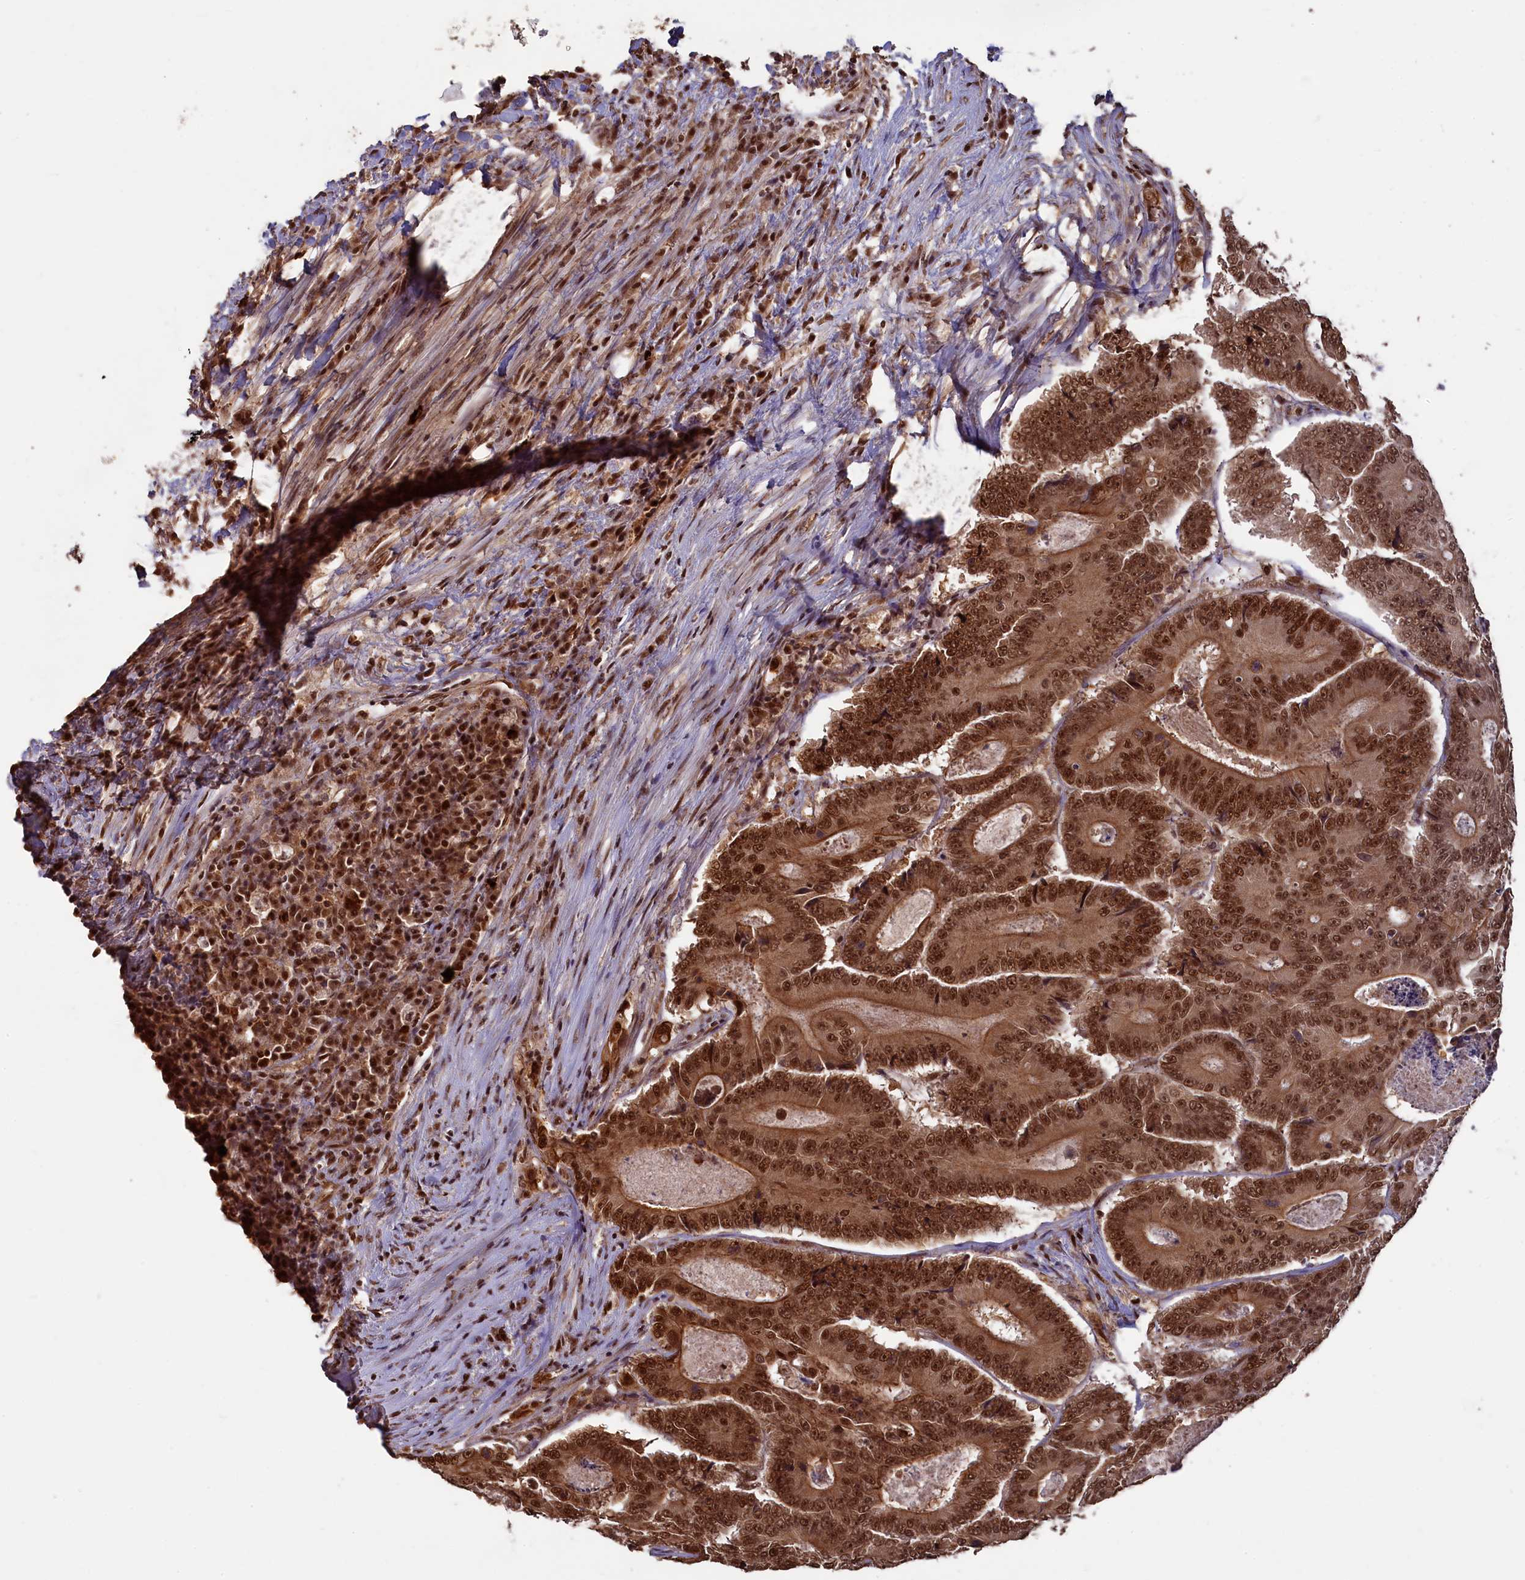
{"staining": {"intensity": "strong", "quantity": ">75%", "location": "cytoplasmic/membranous,nuclear"}, "tissue": "colorectal cancer", "cell_type": "Tumor cells", "image_type": "cancer", "snomed": [{"axis": "morphology", "description": "Adenocarcinoma, NOS"}, {"axis": "topography", "description": "Colon"}], "caption": "IHC of adenocarcinoma (colorectal) demonstrates high levels of strong cytoplasmic/membranous and nuclear staining in approximately >75% of tumor cells.", "gene": "NAE1", "patient": {"sex": "male", "age": 83}}